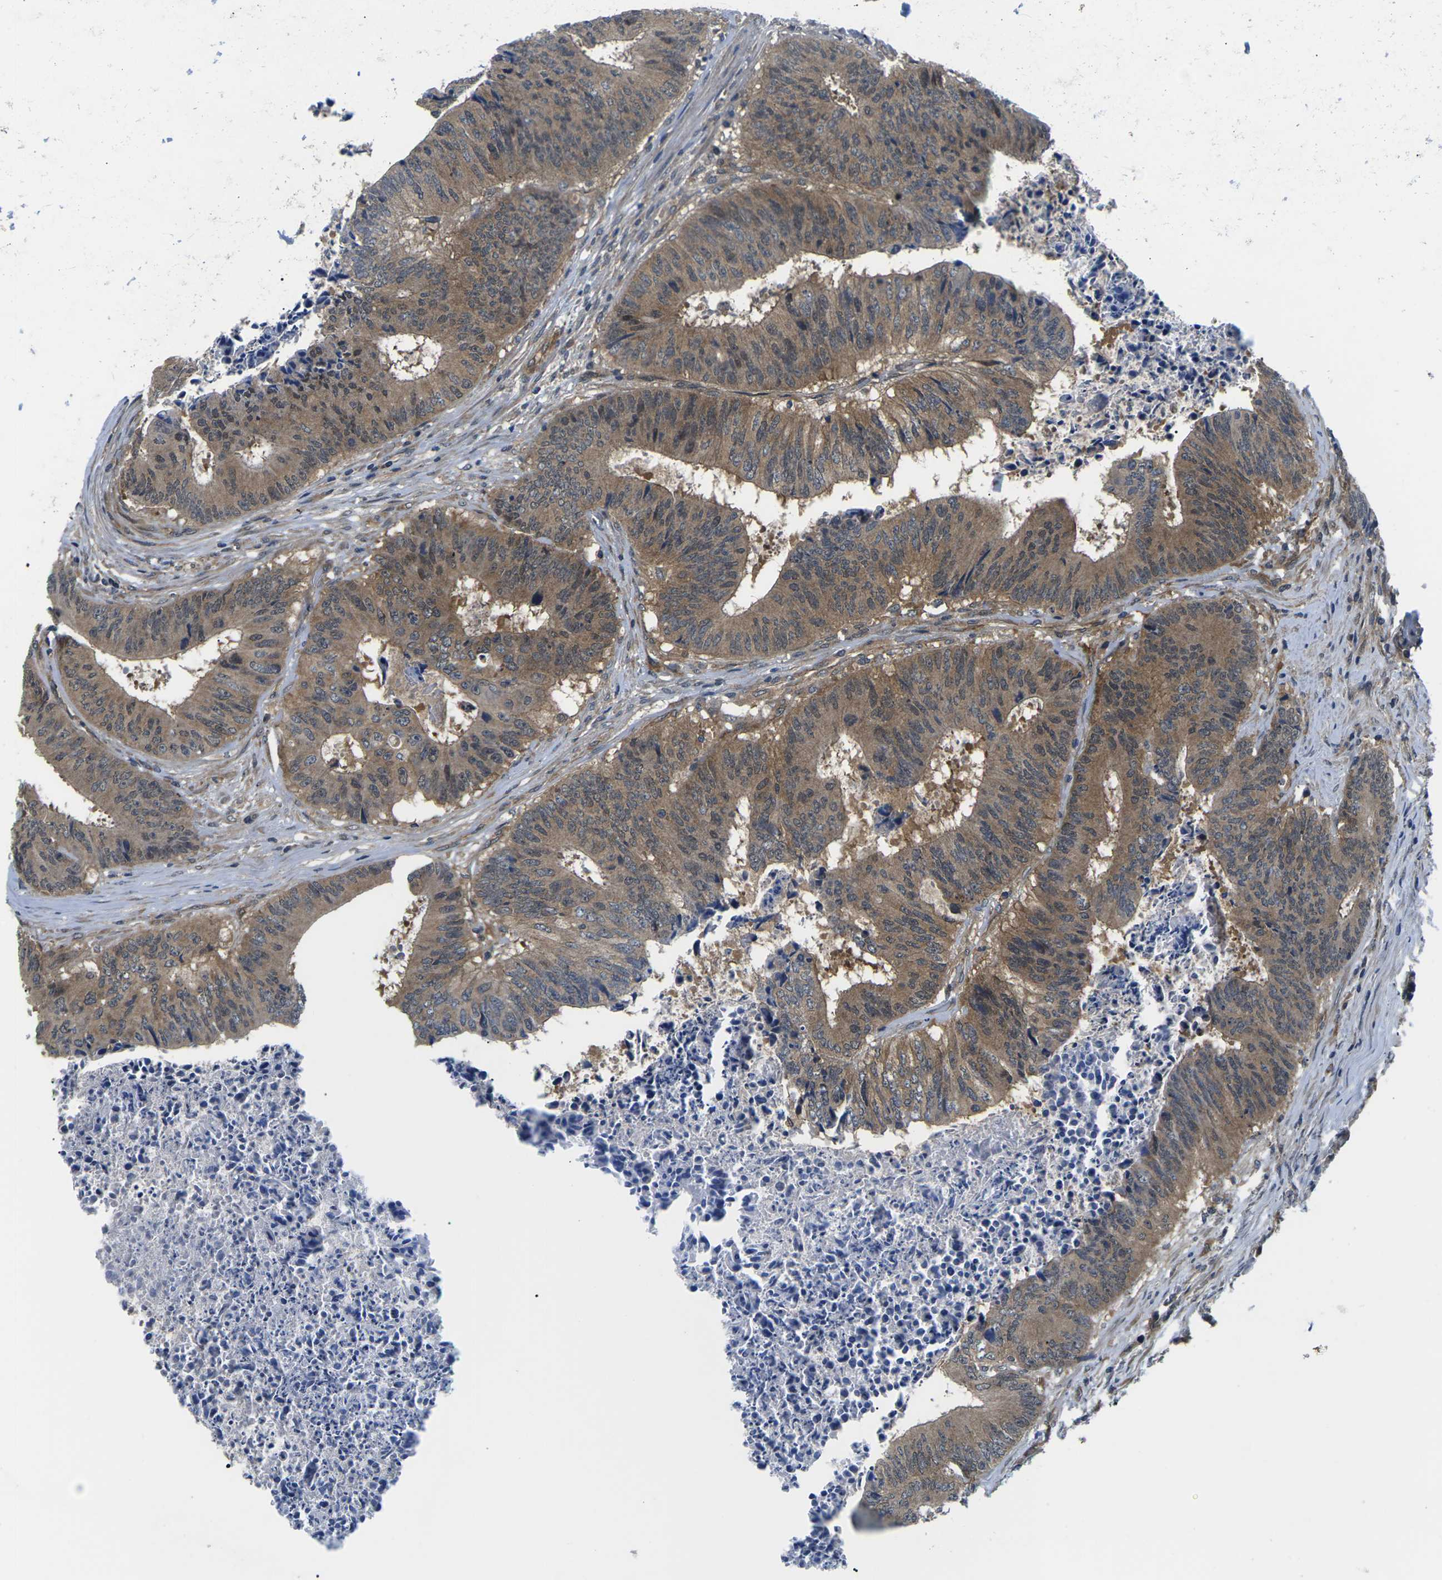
{"staining": {"intensity": "moderate", "quantity": ">75%", "location": "cytoplasmic/membranous"}, "tissue": "colorectal cancer", "cell_type": "Tumor cells", "image_type": "cancer", "snomed": [{"axis": "morphology", "description": "Adenocarcinoma, NOS"}, {"axis": "topography", "description": "Rectum"}], "caption": "Immunohistochemical staining of human colorectal cancer (adenocarcinoma) displays medium levels of moderate cytoplasmic/membranous protein positivity in approximately >75% of tumor cells. Nuclei are stained in blue.", "gene": "GSK3B", "patient": {"sex": "male", "age": 72}}